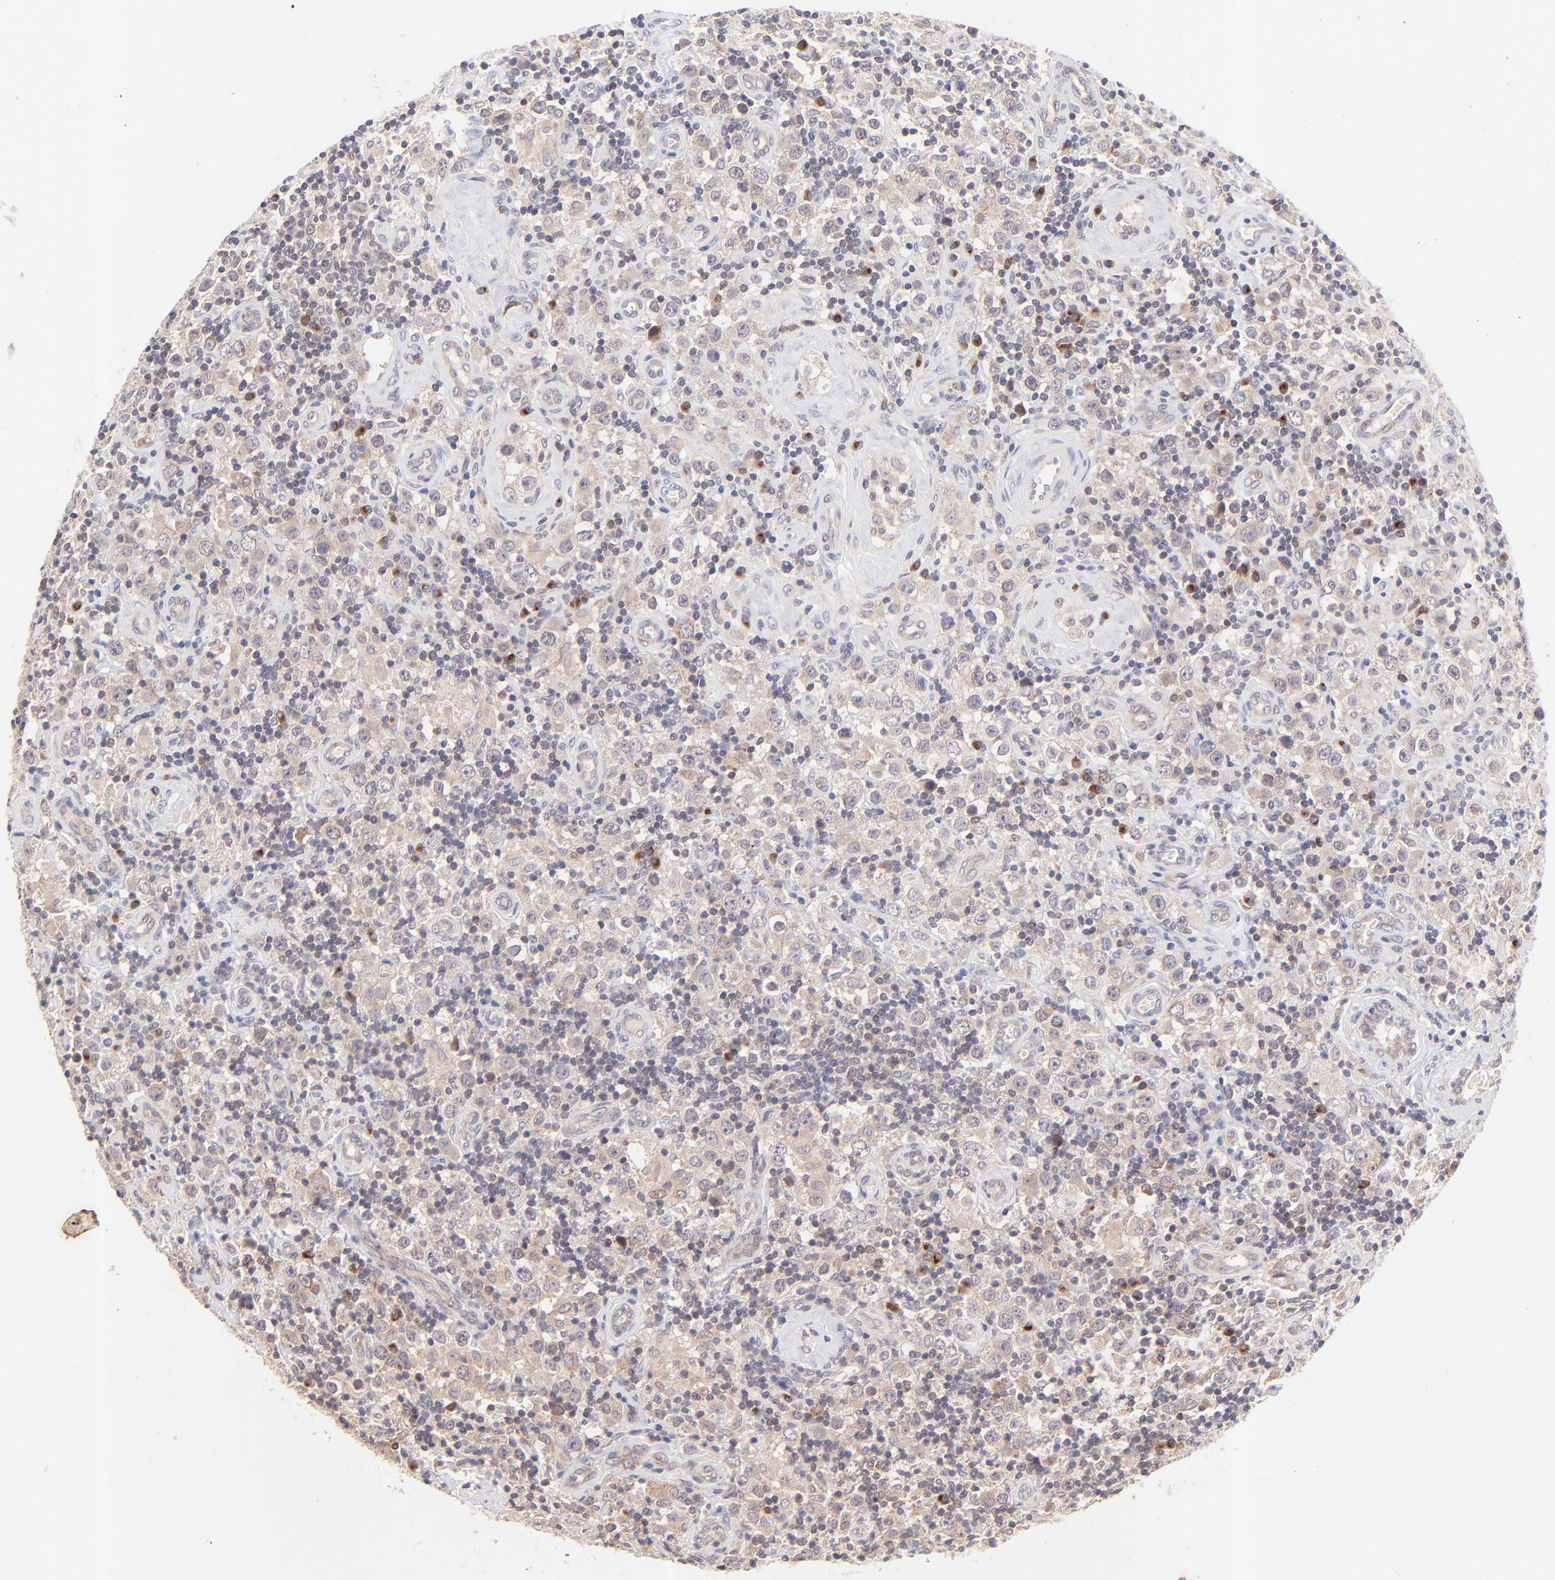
{"staining": {"intensity": "weak", "quantity": ">75%", "location": "cytoplasmic/membranous"}, "tissue": "testis cancer", "cell_type": "Tumor cells", "image_type": "cancer", "snomed": [{"axis": "morphology", "description": "Seminoma, NOS"}, {"axis": "topography", "description": "Testis"}], "caption": "A brown stain labels weak cytoplasmic/membranous expression of a protein in testis seminoma tumor cells.", "gene": "TNRC6B", "patient": {"sex": "male", "age": 32}}